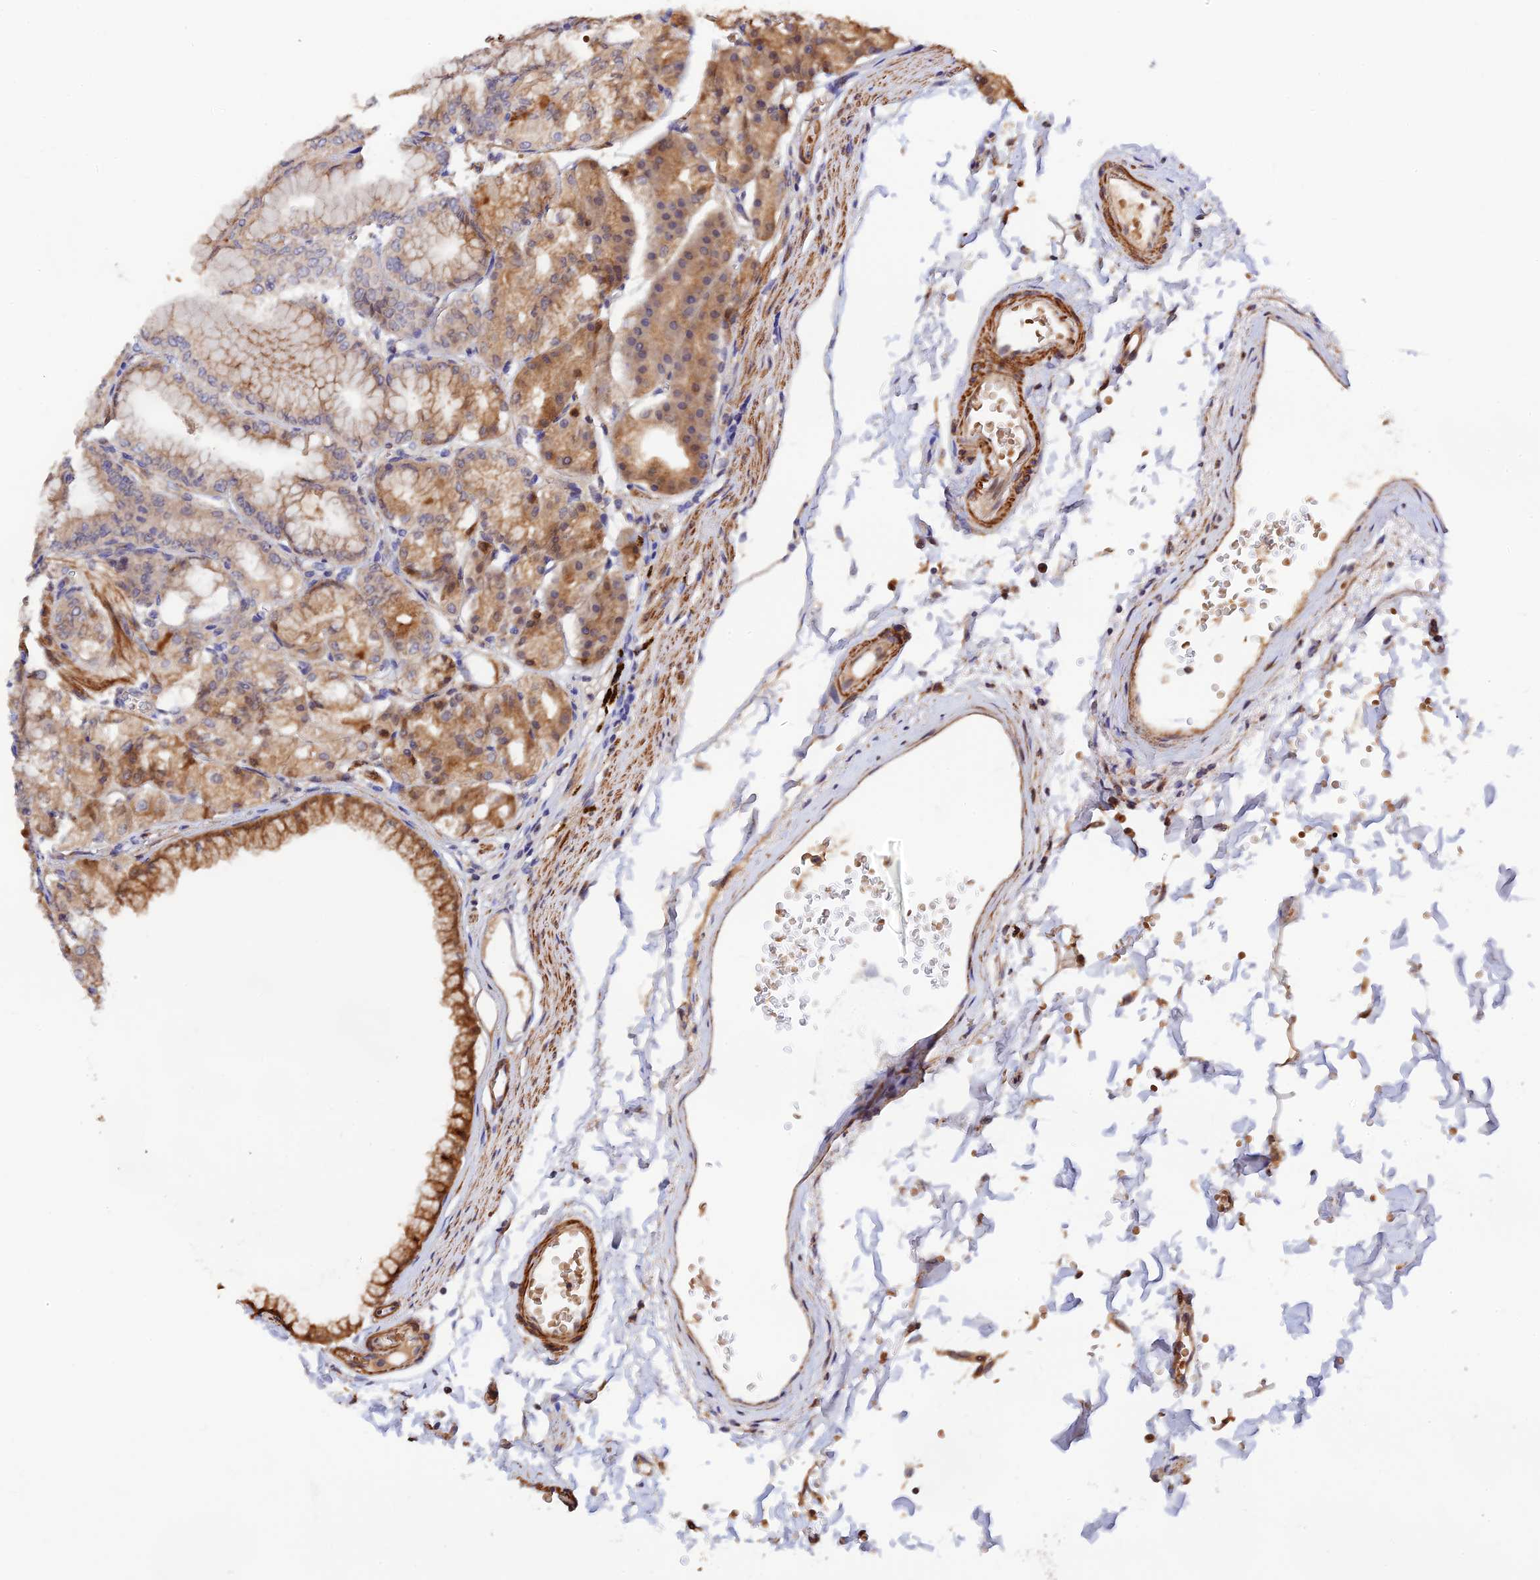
{"staining": {"intensity": "moderate", "quantity": ">75%", "location": "cytoplasmic/membranous"}, "tissue": "stomach", "cell_type": "Glandular cells", "image_type": "normal", "snomed": [{"axis": "morphology", "description": "Normal tissue, NOS"}, {"axis": "topography", "description": "Stomach, lower"}], "caption": "Protein analysis of benign stomach reveals moderate cytoplasmic/membranous positivity in about >75% of glandular cells. (Stains: DAB (3,3'-diaminobenzidine) in brown, nuclei in blue, Microscopy: brightfield microscopy at high magnification).", "gene": "CWH43", "patient": {"sex": "male", "age": 71}}